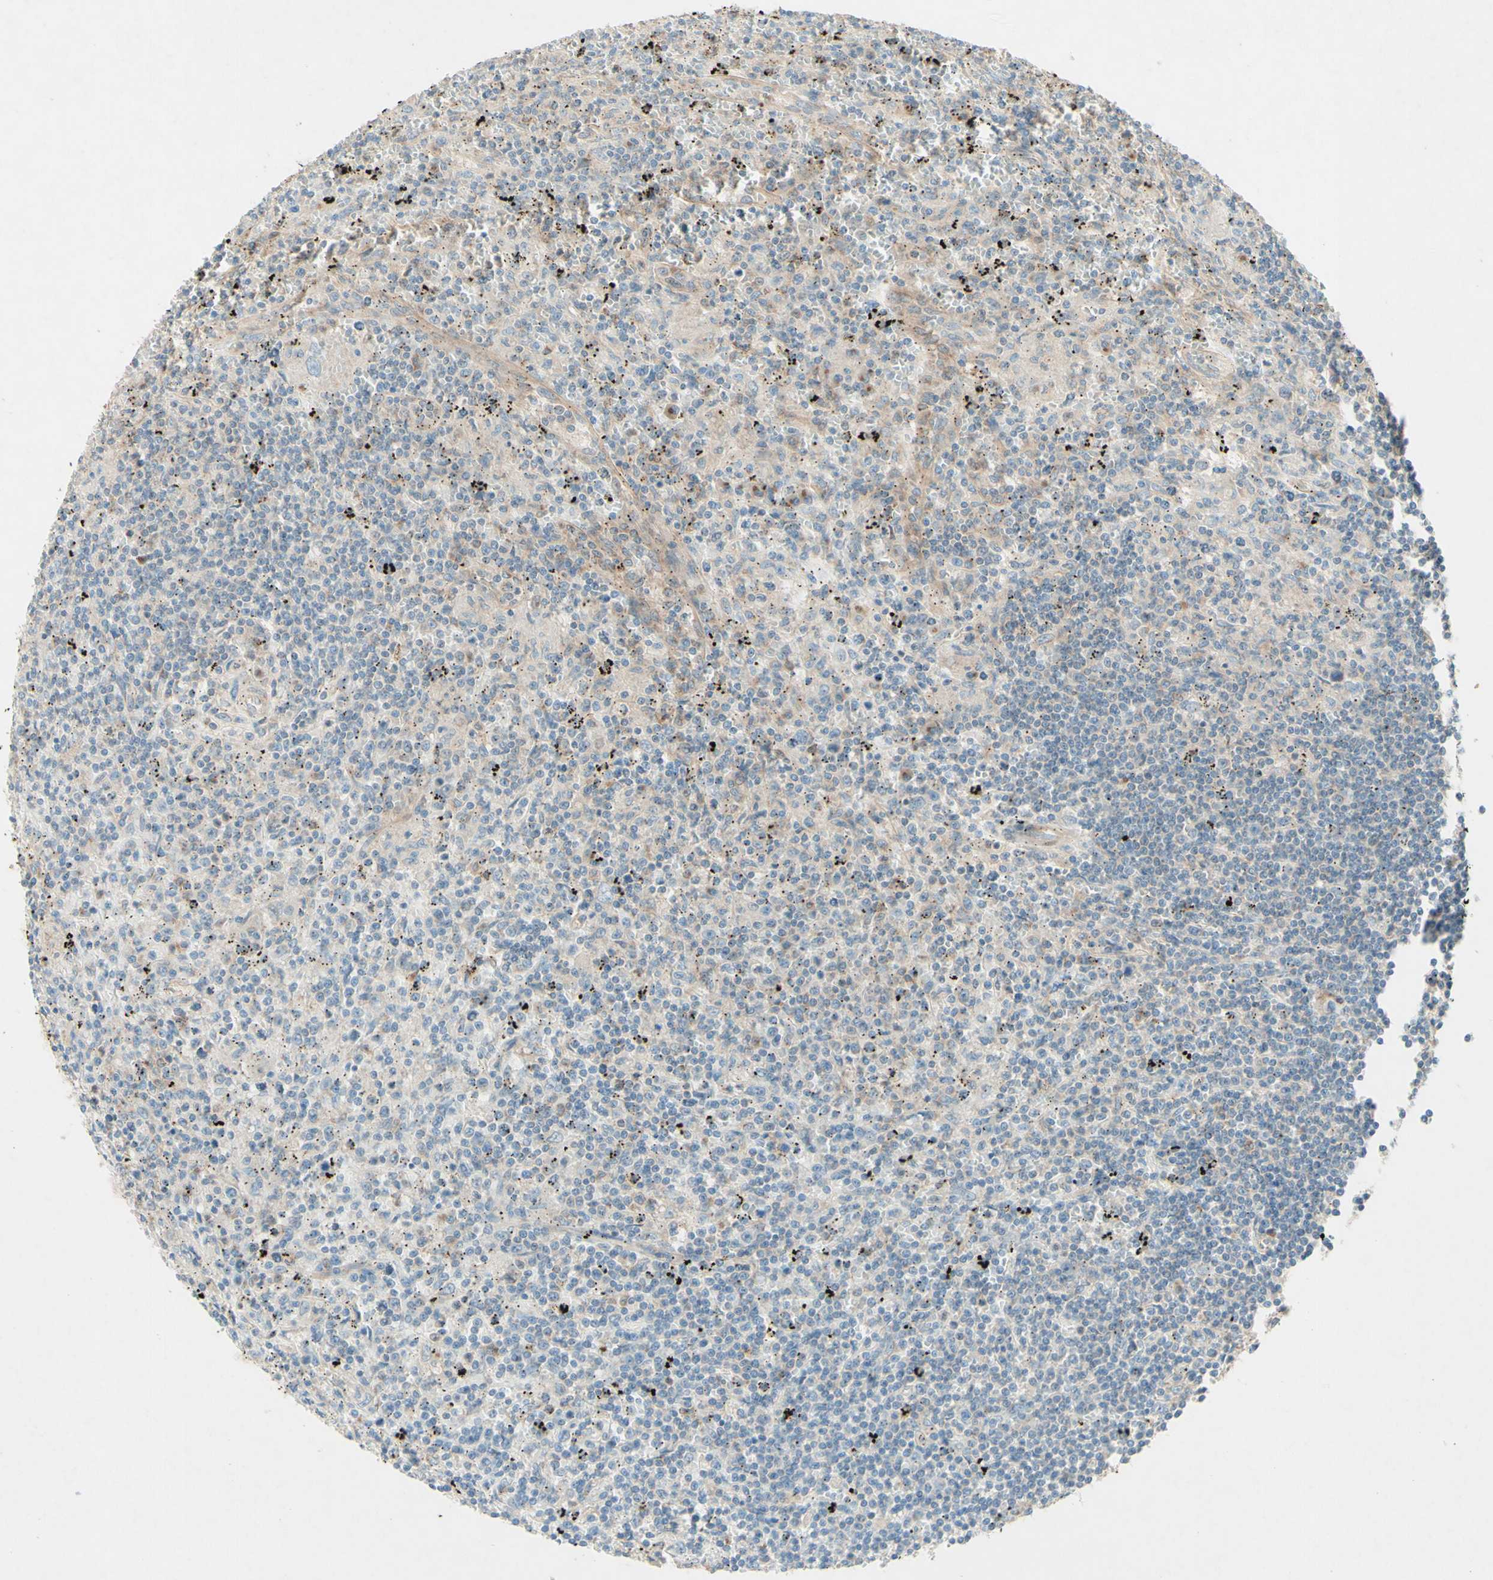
{"staining": {"intensity": "negative", "quantity": "none", "location": "none"}, "tissue": "lymphoma", "cell_type": "Tumor cells", "image_type": "cancer", "snomed": [{"axis": "morphology", "description": "Malignant lymphoma, non-Hodgkin's type, Low grade"}, {"axis": "topography", "description": "Spleen"}], "caption": "DAB immunohistochemical staining of lymphoma reveals no significant staining in tumor cells.", "gene": "MTM1", "patient": {"sex": "male", "age": 76}}